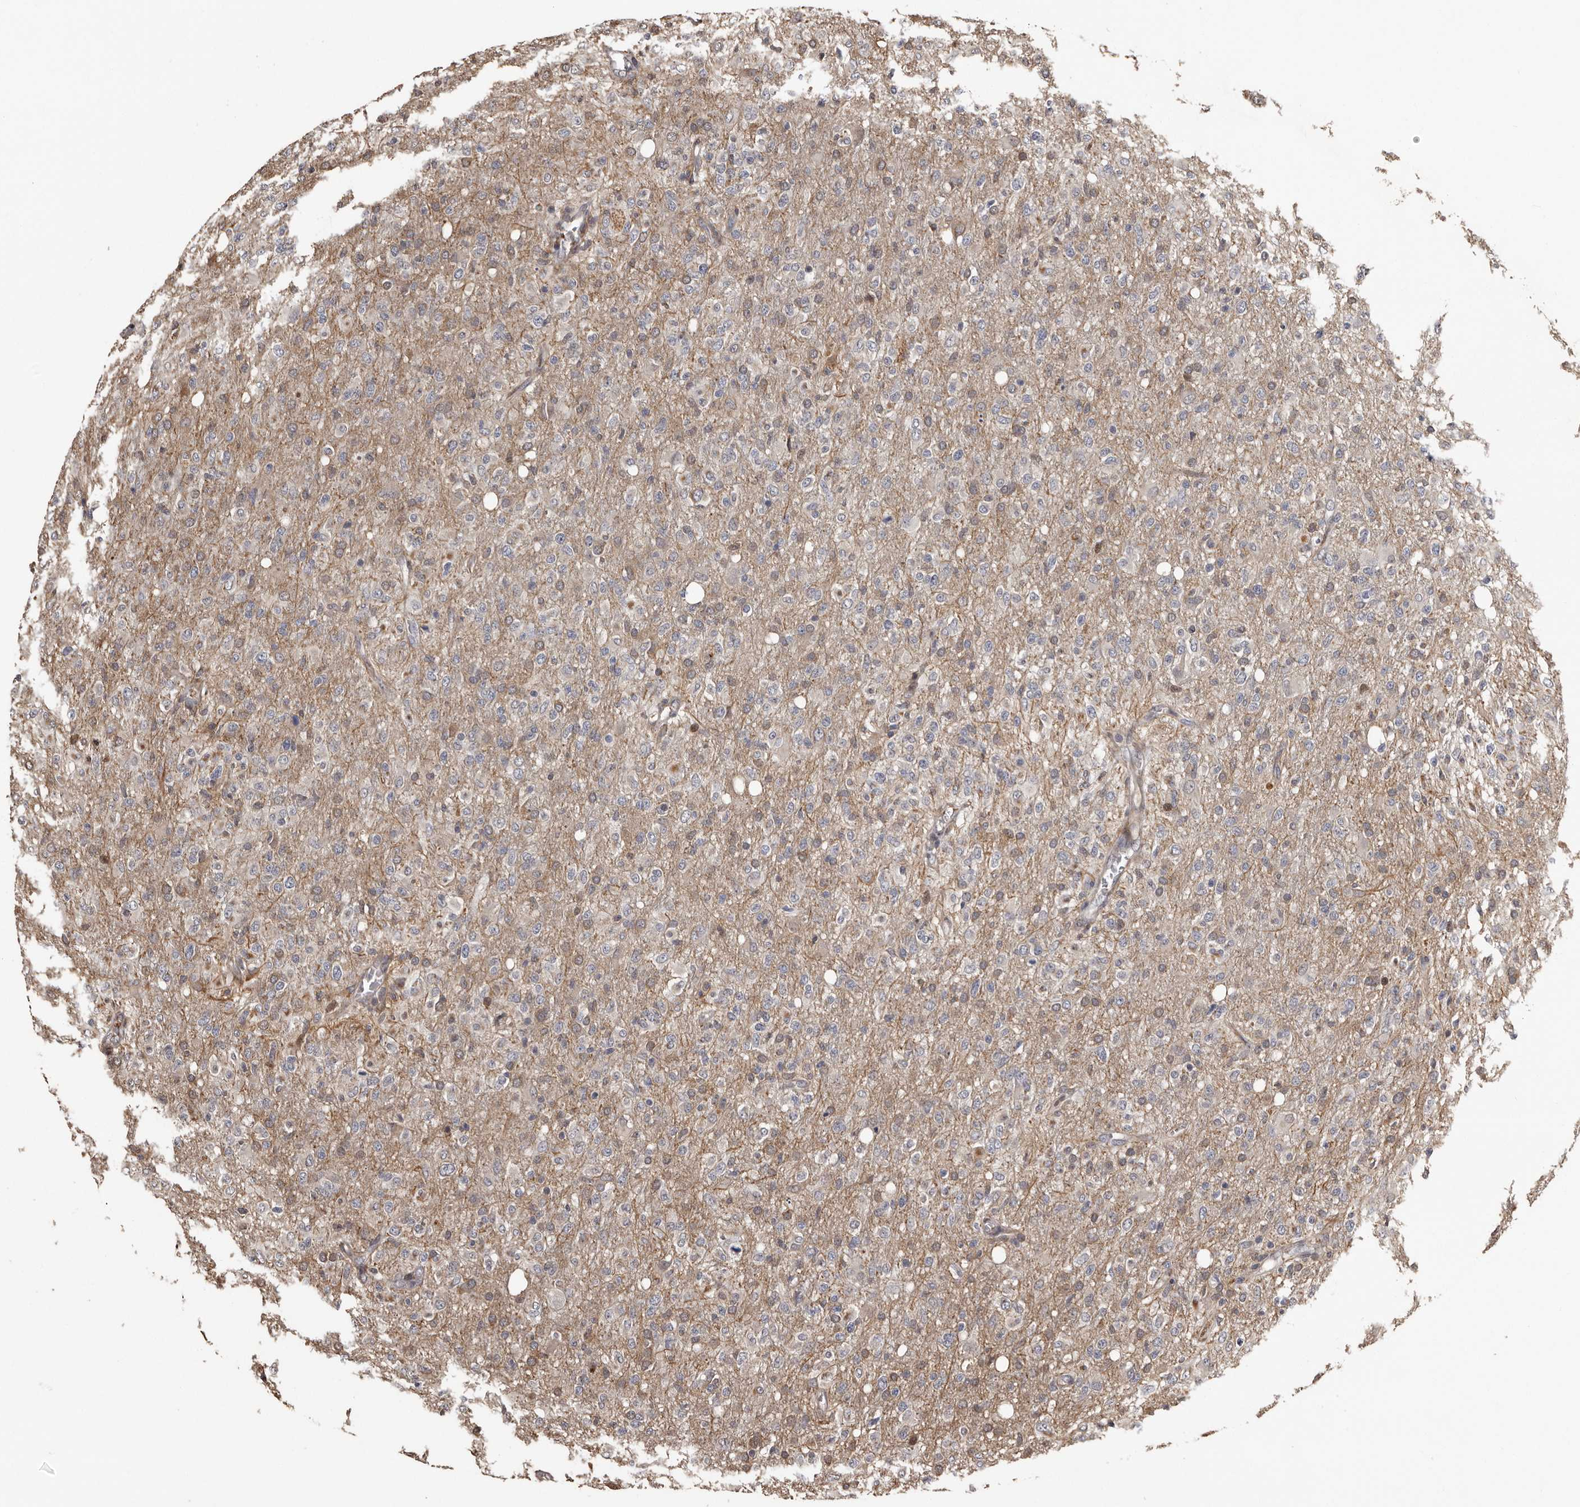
{"staining": {"intensity": "weak", "quantity": "<25%", "location": "cytoplasmic/membranous"}, "tissue": "glioma", "cell_type": "Tumor cells", "image_type": "cancer", "snomed": [{"axis": "morphology", "description": "Glioma, malignant, High grade"}, {"axis": "topography", "description": "Brain"}], "caption": "A high-resolution image shows IHC staining of glioma, which exhibits no significant expression in tumor cells.", "gene": "SERTAD4", "patient": {"sex": "female", "age": 57}}